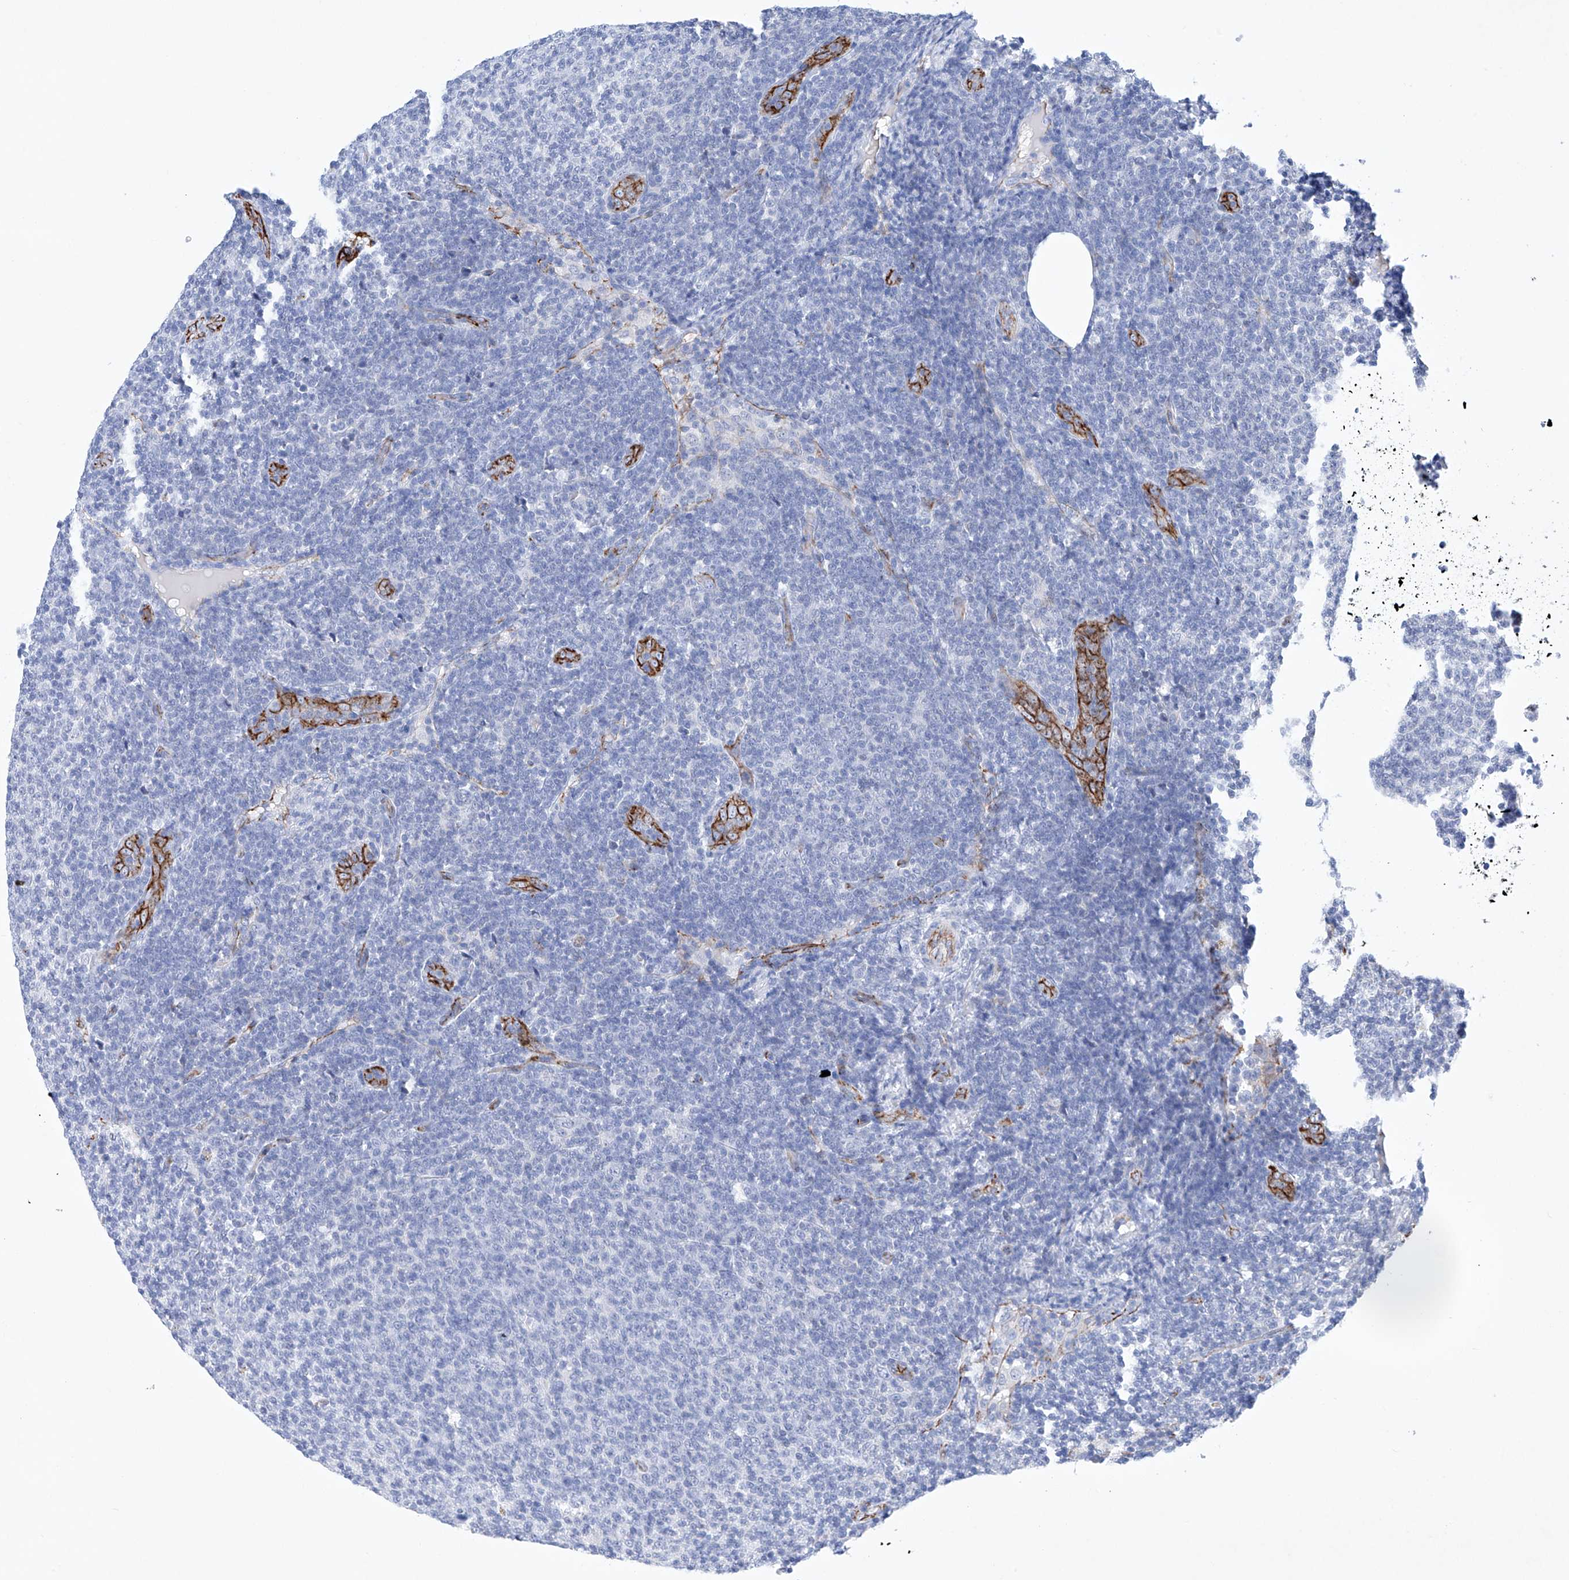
{"staining": {"intensity": "negative", "quantity": "none", "location": "none"}, "tissue": "lymphoma", "cell_type": "Tumor cells", "image_type": "cancer", "snomed": [{"axis": "morphology", "description": "Malignant lymphoma, non-Hodgkin's type, Low grade"}, {"axis": "topography", "description": "Lymph node"}], "caption": "The photomicrograph exhibits no staining of tumor cells in lymphoma.", "gene": "ETV7", "patient": {"sex": "male", "age": 66}}